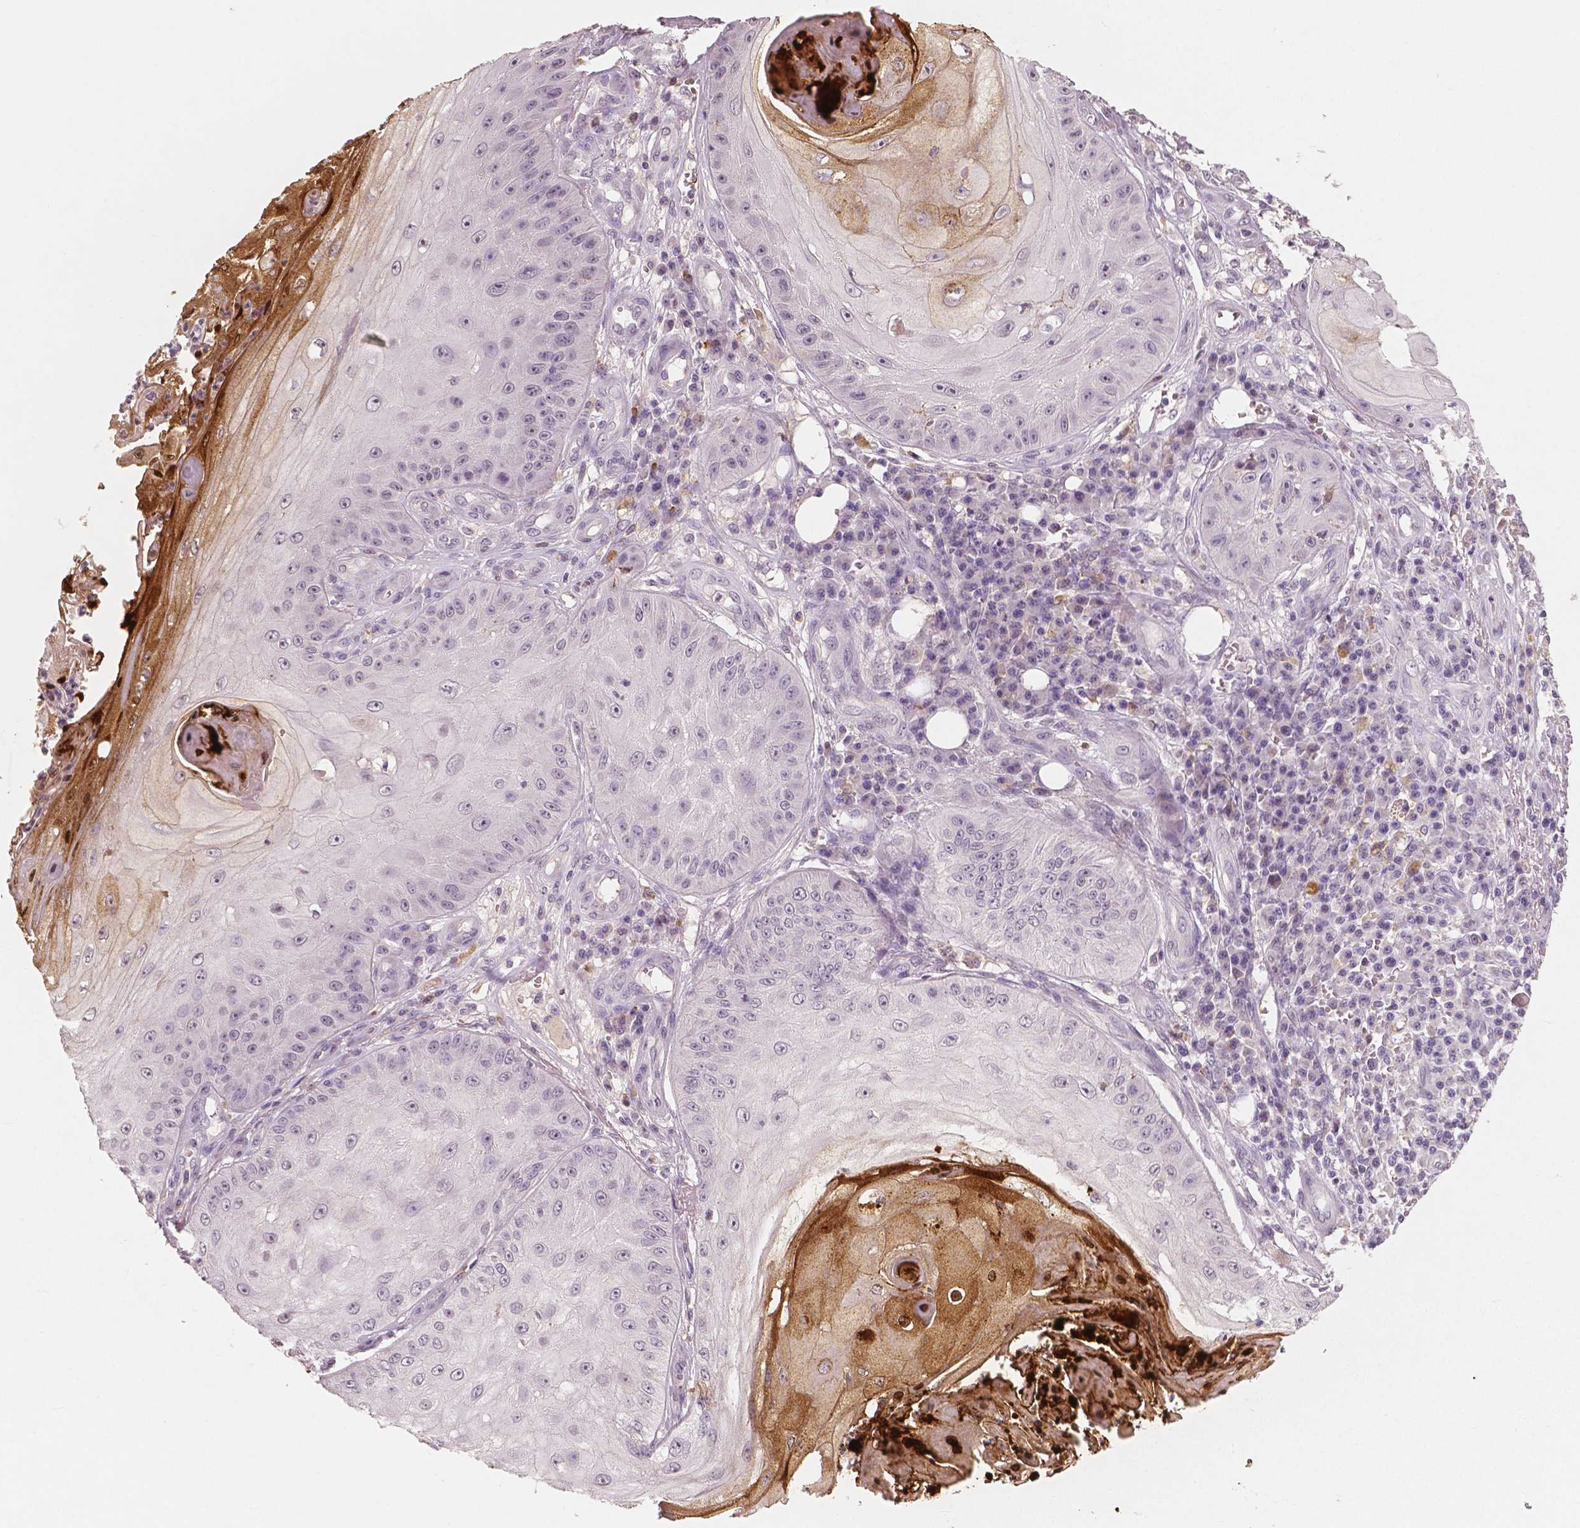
{"staining": {"intensity": "moderate", "quantity": "<25%", "location": "cytoplasmic/membranous,nuclear"}, "tissue": "skin cancer", "cell_type": "Tumor cells", "image_type": "cancer", "snomed": [{"axis": "morphology", "description": "Squamous cell carcinoma, NOS"}, {"axis": "topography", "description": "Skin"}], "caption": "Immunohistochemistry (DAB (3,3'-diaminobenzidine)) staining of squamous cell carcinoma (skin) displays moderate cytoplasmic/membranous and nuclear protein expression in approximately <25% of tumor cells.", "gene": "RNASE7", "patient": {"sex": "male", "age": 70}}